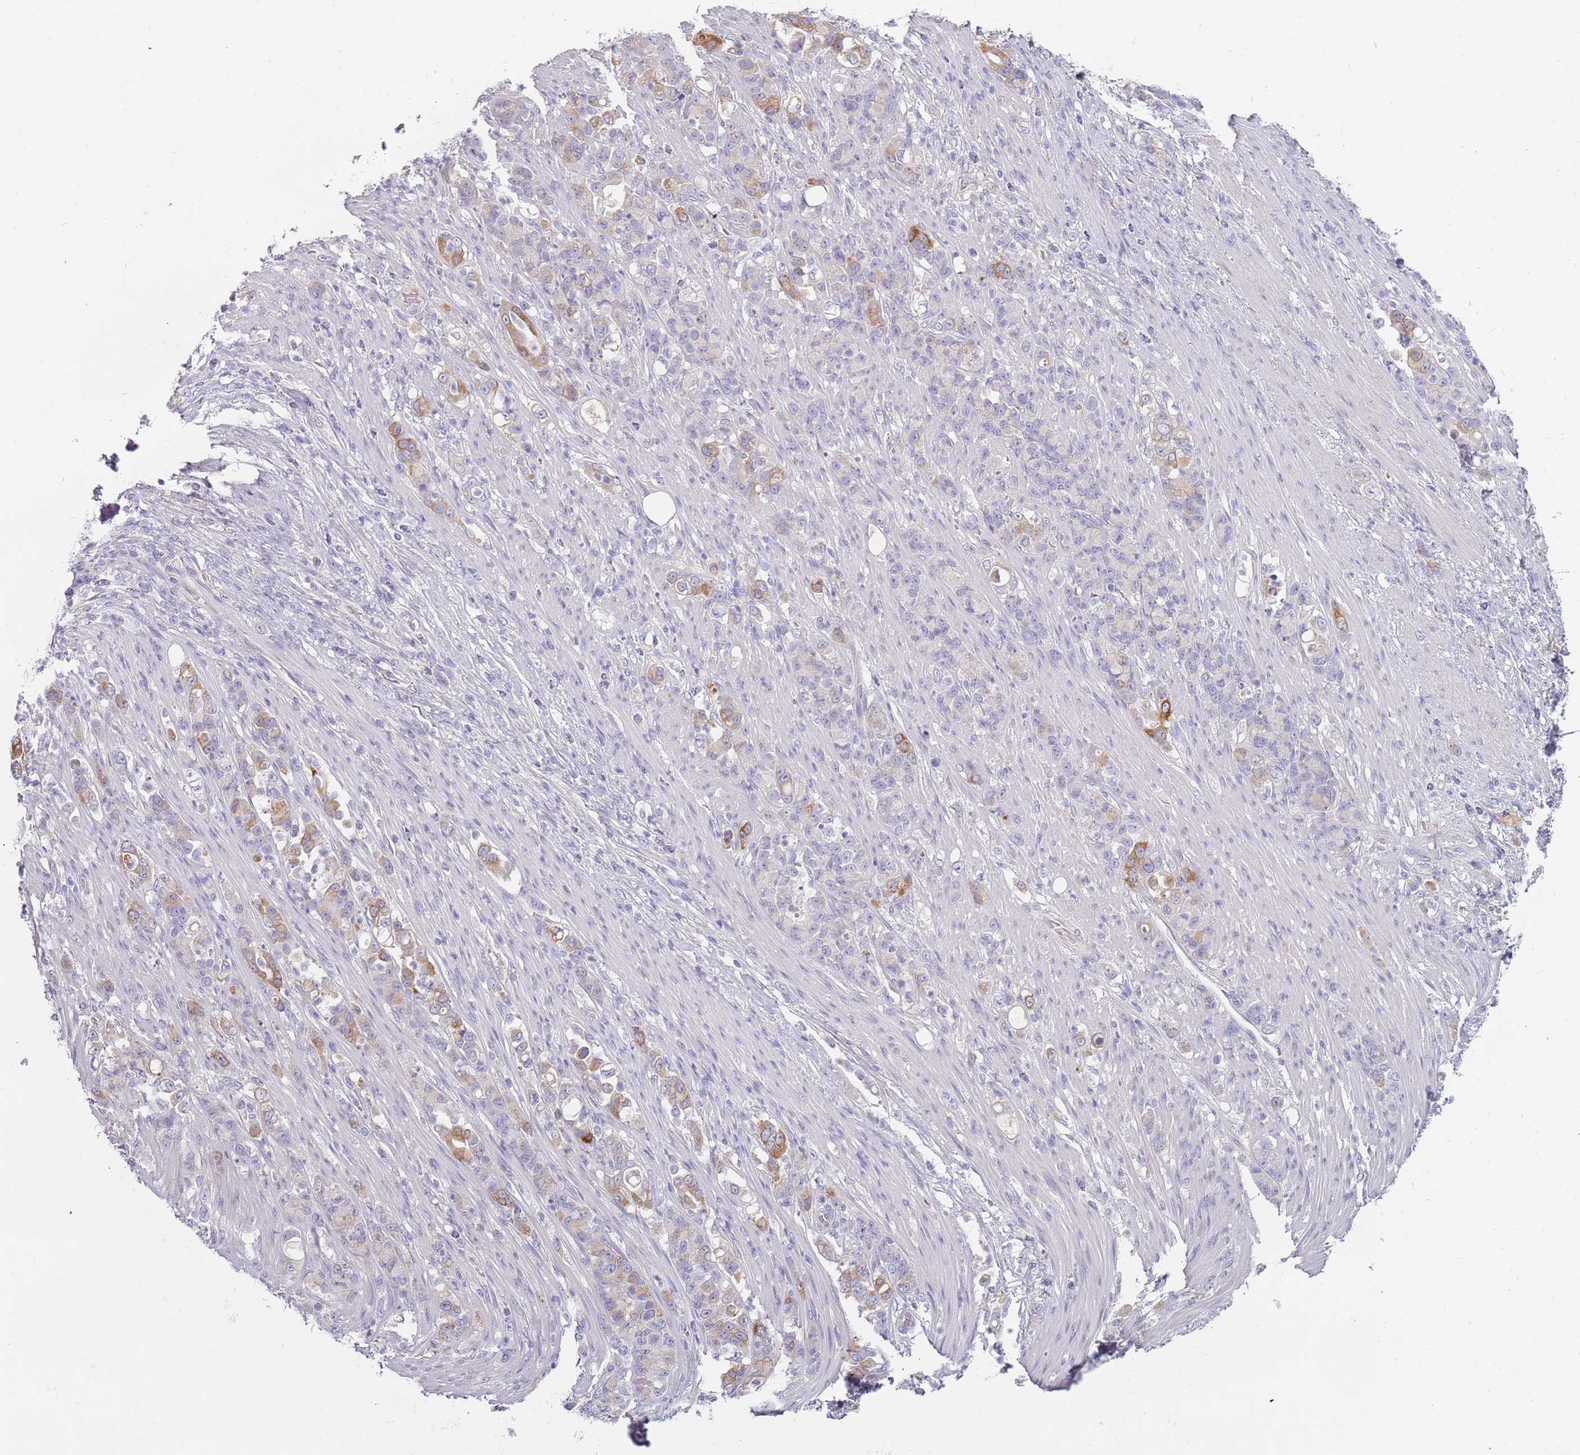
{"staining": {"intensity": "moderate", "quantity": "<25%", "location": "cytoplasmic/membranous"}, "tissue": "stomach cancer", "cell_type": "Tumor cells", "image_type": "cancer", "snomed": [{"axis": "morphology", "description": "Normal tissue, NOS"}, {"axis": "morphology", "description": "Adenocarcinoma, NOS"}, {"axis": "topography", "description": "Stomach"}], "caption": "A micrograph of adenocarcinoma (stomach) stained for a protein demonstrates moderate cytoplasmic/membranous brown staining in tumor cells.", "gene": "TNFRSF6B", "patient": {"sex": "female", "age": 79}}